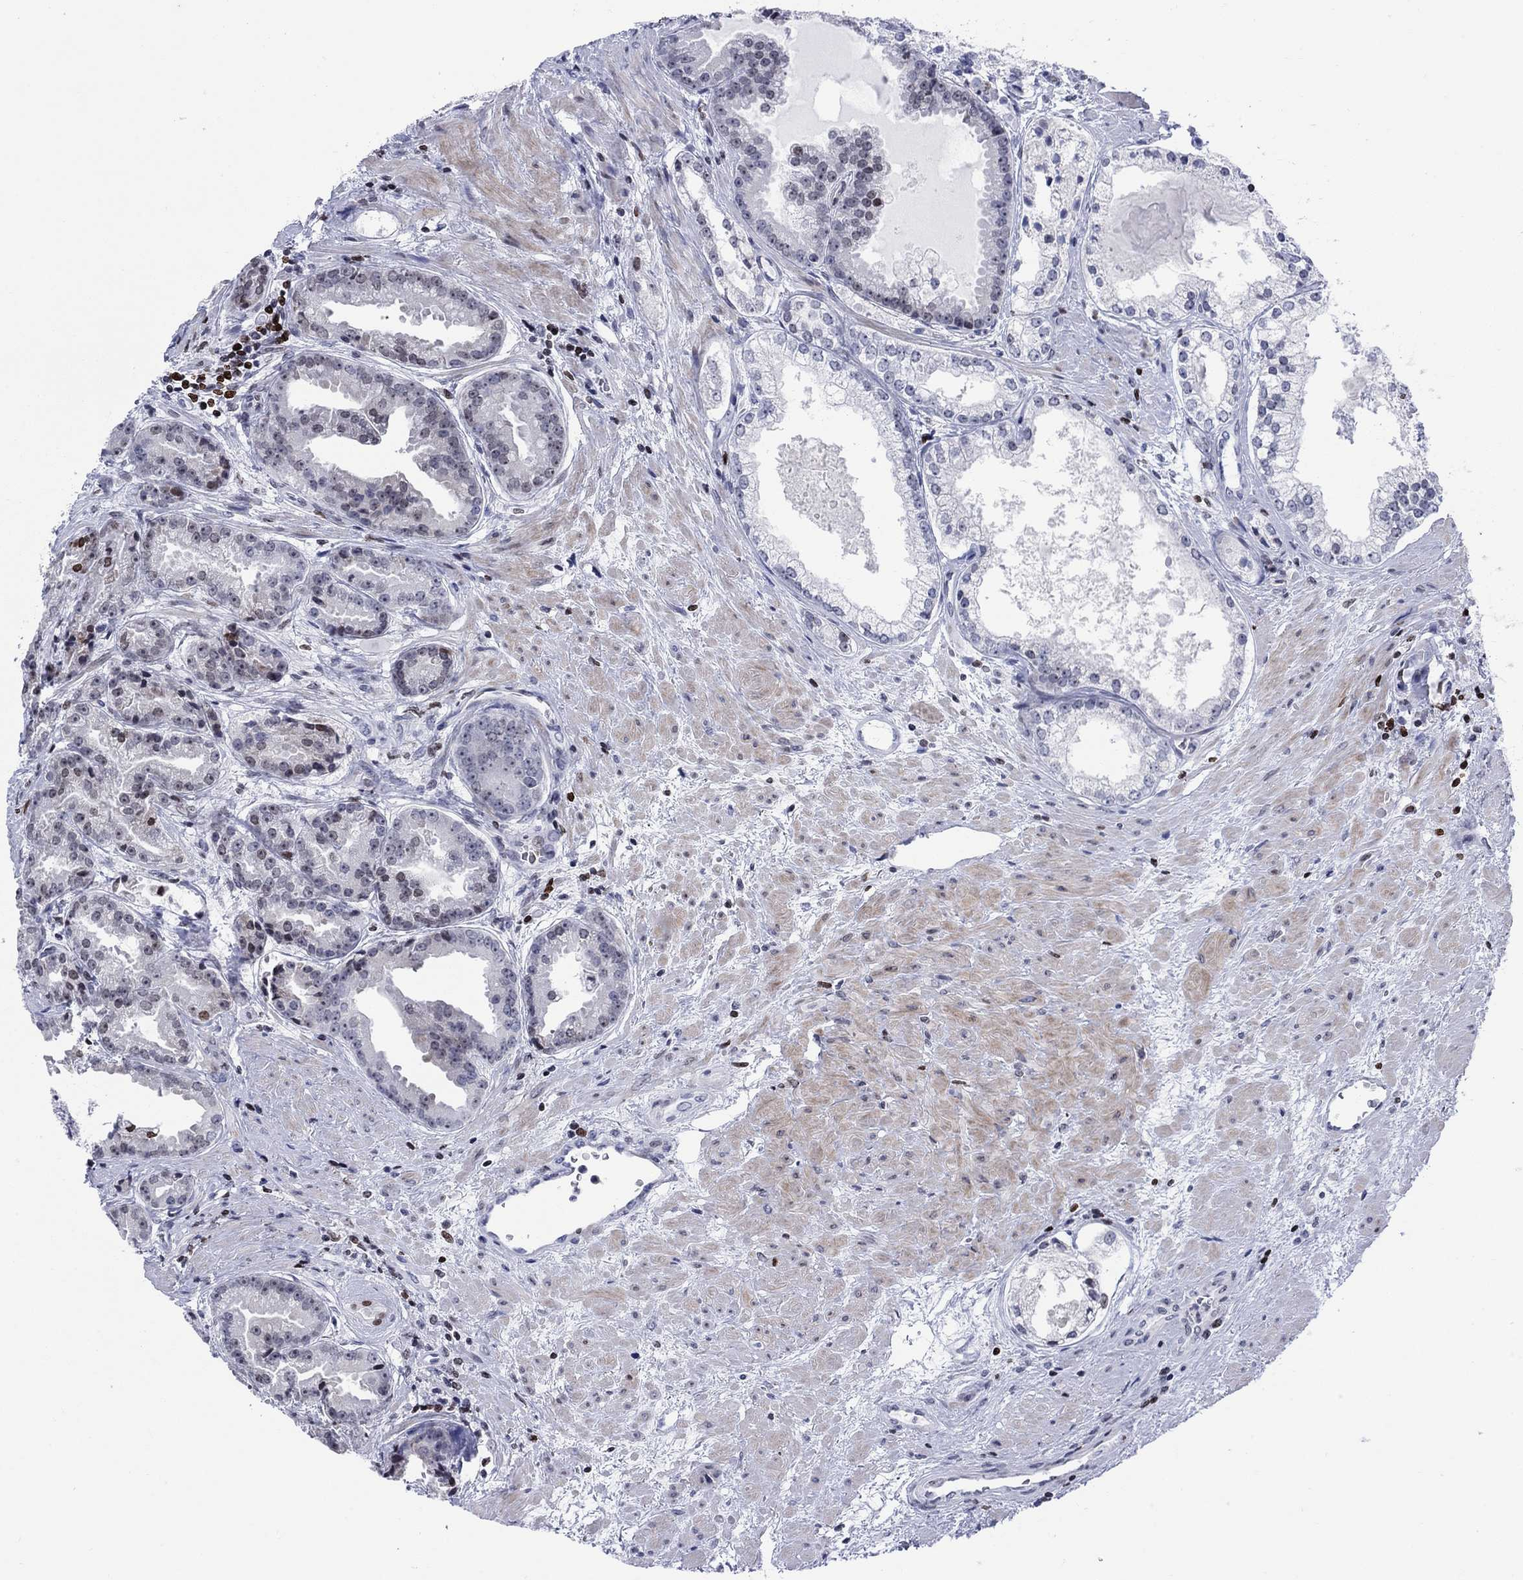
{"staining": {"intensity": "negative", "quantity": "none", "location": "none"}, "tissue": "prostate cancer", "cell_type": "Tumor cells", "image_type": "cancer", "snomed": [{"axis": "morphology", "description": "Adenocarcinoma, NOS"}, {"axis": "morphology", "description": "Adenocarcinoma, High grade"}, {"axis": "topography", "description": "Prostate"}], "caption": "The immunohistochemistry photomicrograph has no significant expression in tumor cells of prostate cancer tissue.", "gene": "HMGA1", "patient": {"sex": "male", "age": 64}}